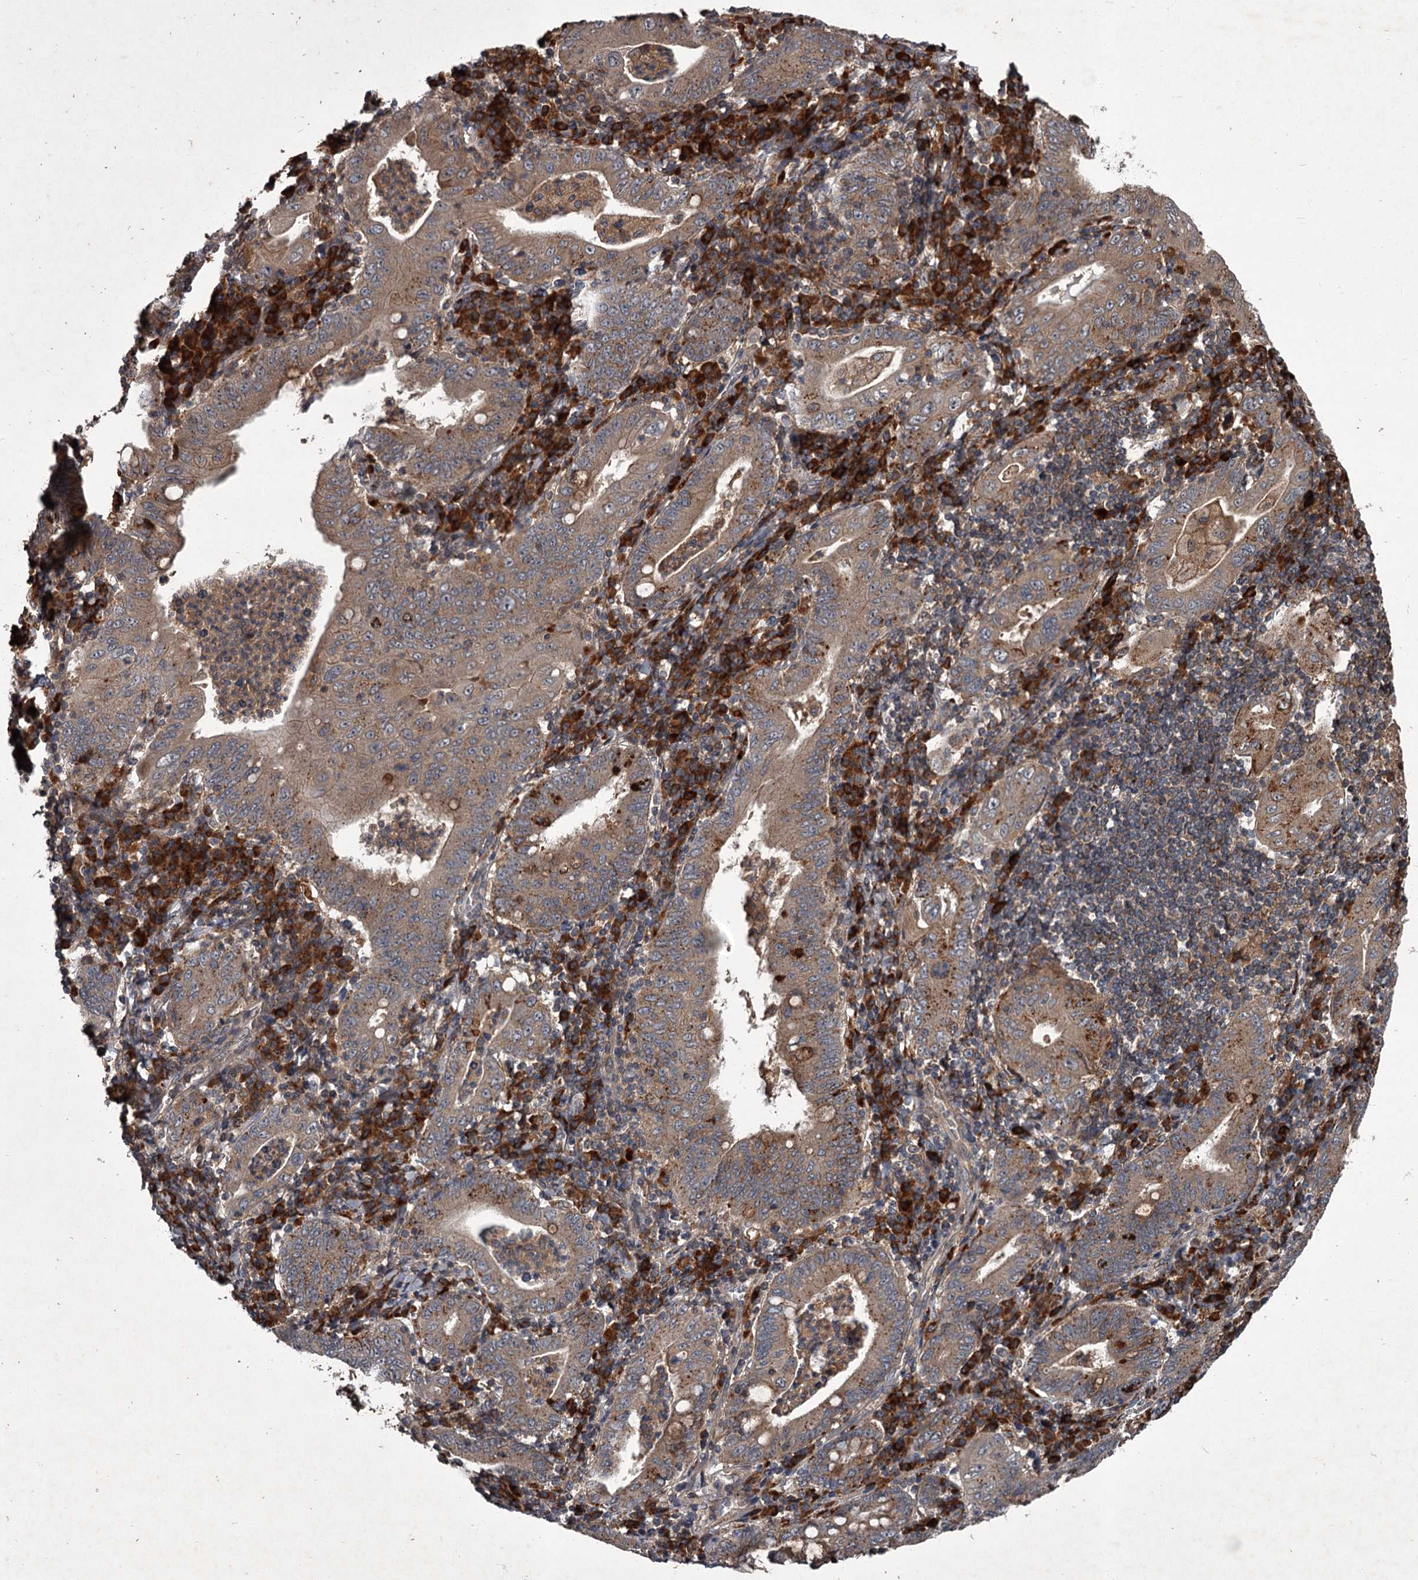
{"staining": {"intensity": "moderate", "quantity": ">75%", "location": "cytoplasmic/membranous"}, "tissue": "stomach cancer", "cell_type": "Tumor cells", "image_type": "cancer", "snomed": [{"axis": "morphology", "description": "Normal tissue, NOS"}, {"axis": "morphology", "description": "Adenocarcinoma, NOS"}, {"axis": "topography", "description": "Esophagus"}, {"axis": "topography", "description": "Stomach, upper"}, {"axis": "topography", "description": "Peripheral nerve tissue"}], "caption": "A micrograph of human stomach cancer (adenocarcinoma) stained for a protein reveals moderate cytoplasmic/membranous brown staining in tumor cells.", "gene": "UNC93B1", "patient": {"sex": "male", "age": 62}}